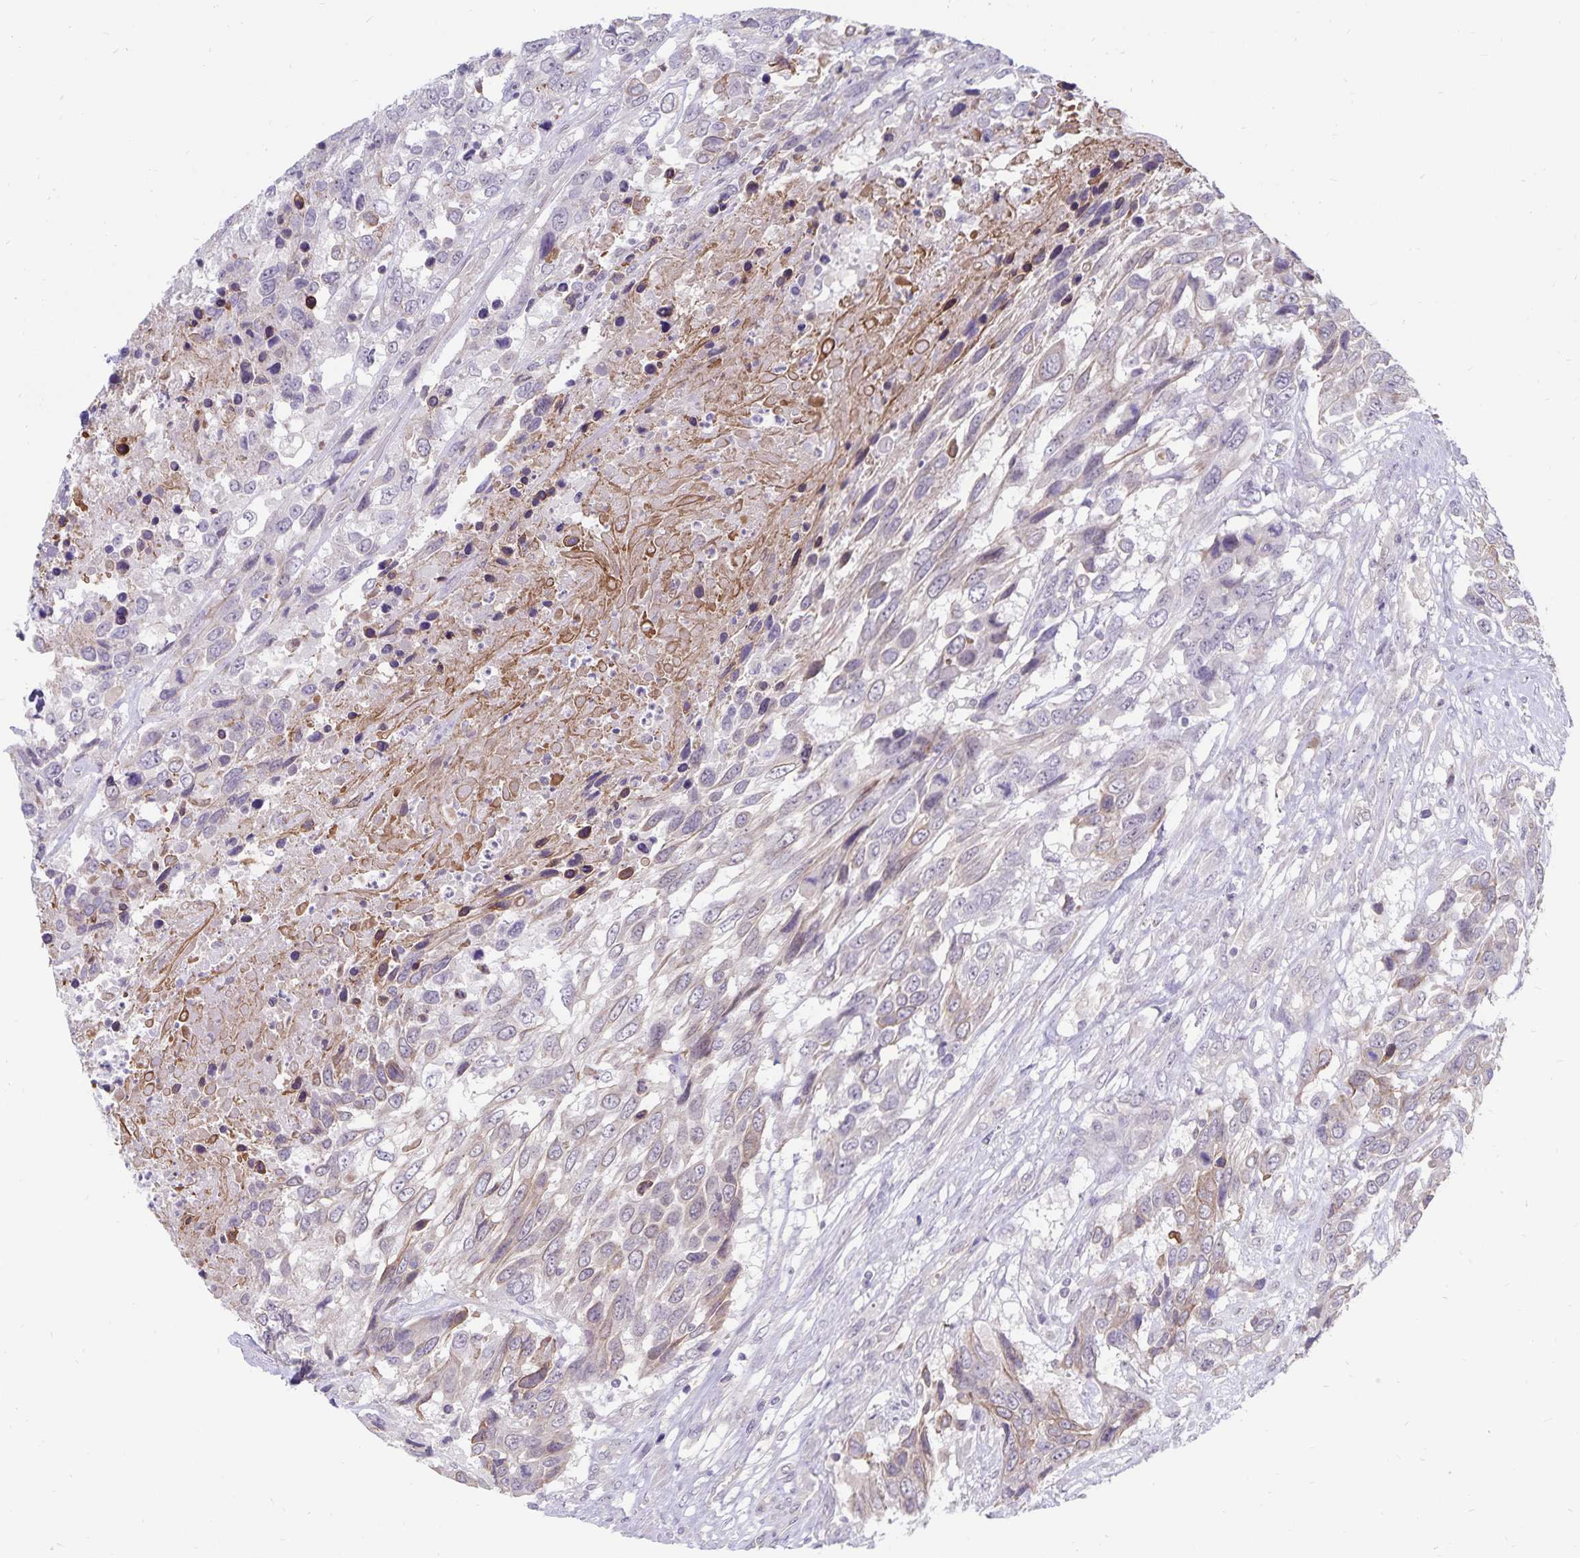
{"staining": {"intensity": "weak", "quantity": "<25%", "location": "cytoplasmic/membranous"}, "tissue": "urothelial cancer", "cell_type": "Tumor cells", "image_type": "cancer", "snomed": [{"axis": "morphology", "description": "Urothelial carcinoma, High grade"}, {"axis": "topography", "description": "Urinary bladder"}], "caption": "An immunohistochemistry (IHC) image of urothelial carcinoma (high-grade) is shown. There is no staining in tumor cells of urothelial carcinoma (high-grade).", "gene": "CDKN2B", "patient": {"sex": "female", "age": 70}}